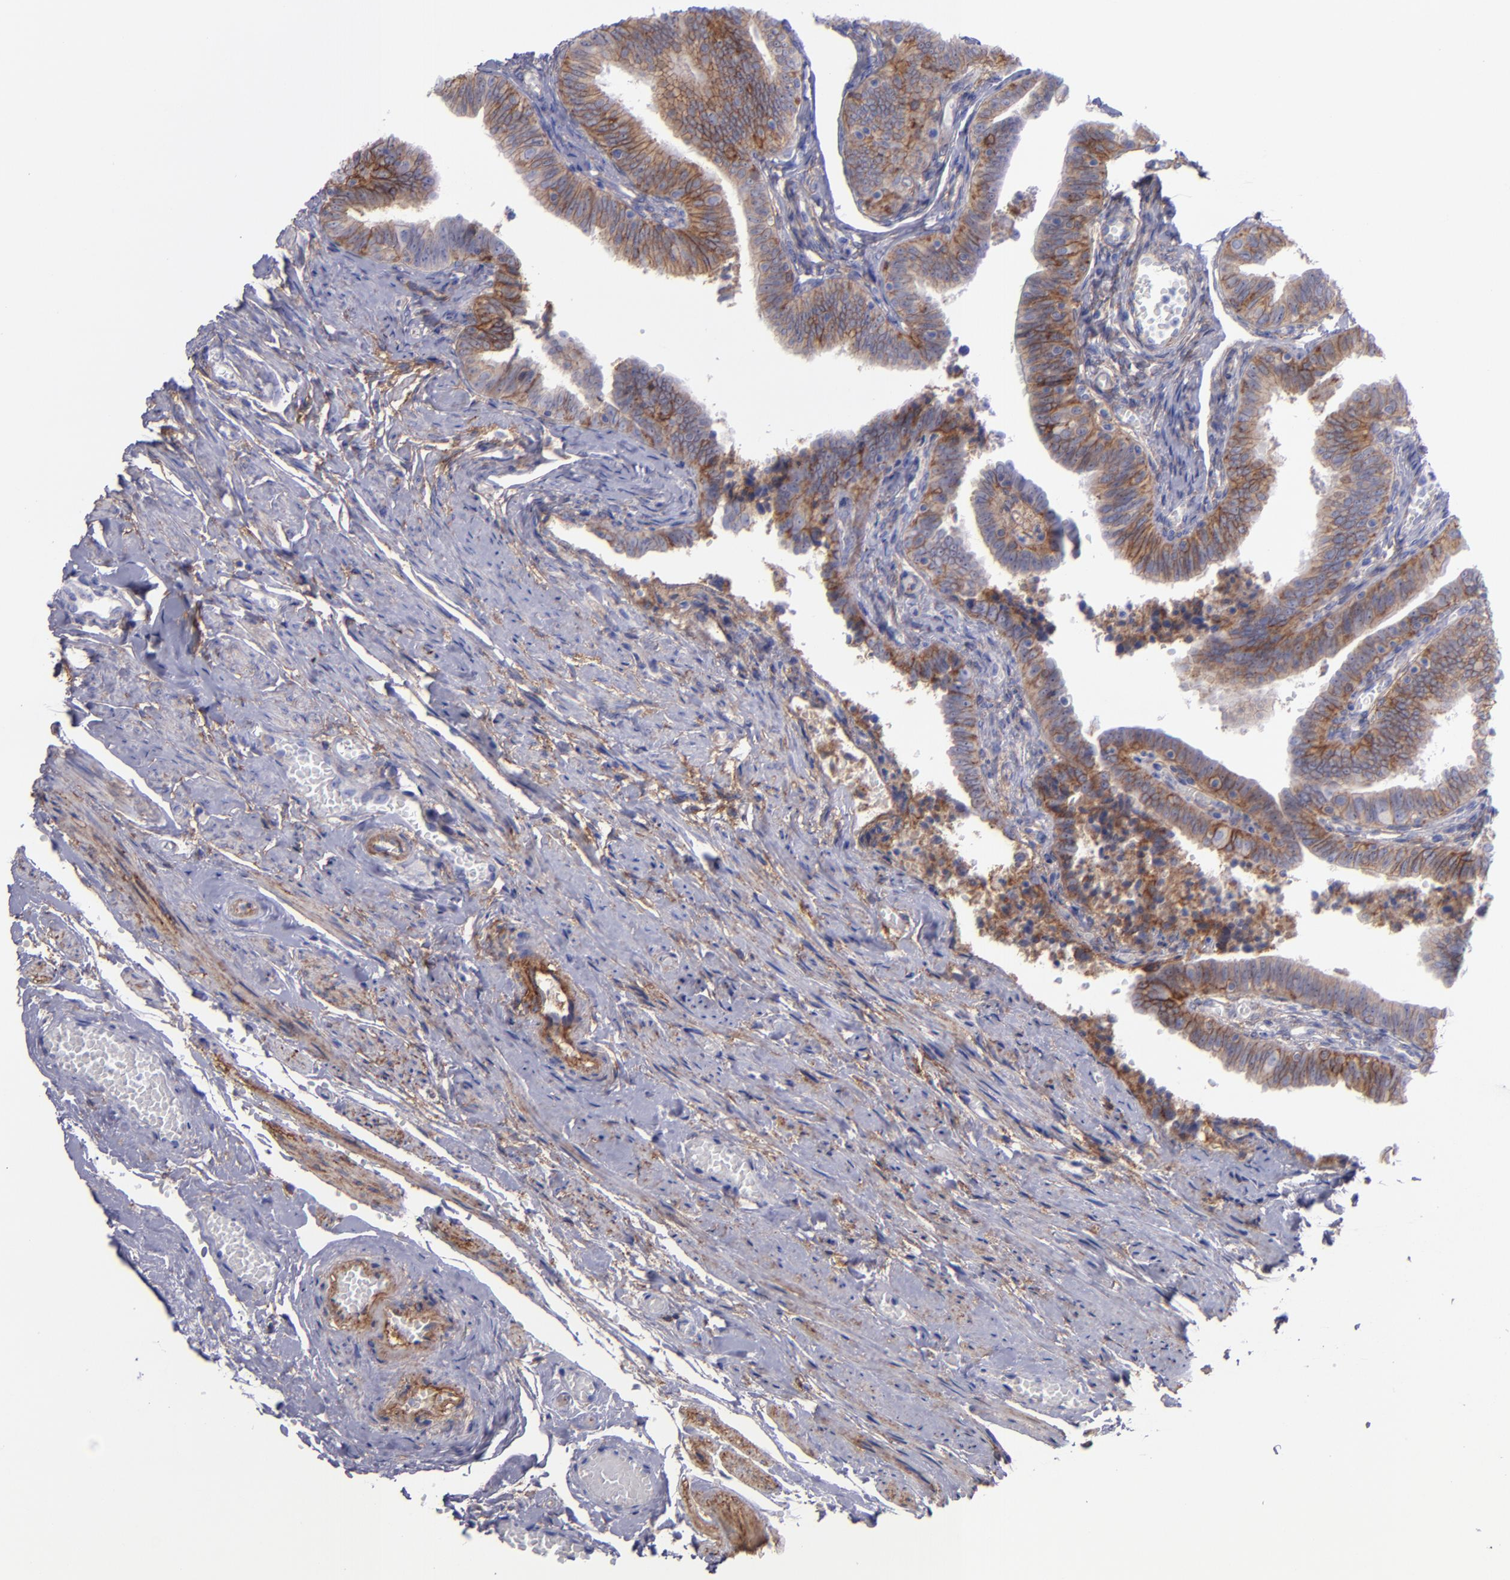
{"staining": {"intensity": "moderate", "quantity": ">75%", "location": "cytoplasmic/membranous"}, "tissue": "fallopian tube", "cell_type": "Glandular cells", "image_type": "normal", "snomed": [{"axis": "morphology", "description": "Normal tissue, NOS"}, {"axis": "topography", "description": "Fallopian tube"}, {"axis": "topography", "description": "Ovary"}], "caption": "IHC photomicrograph of unremarkable fallopian tube: human fallopian tube stained using IHC shows medium levels of moderate protein expression localized specifically in the cytoplasmic/membranous of glandular cells, appearing as a cytoplasmic/membranous brown color.", "gene": "ITGAV", "patient": {"sex": "female", "age": 69}}